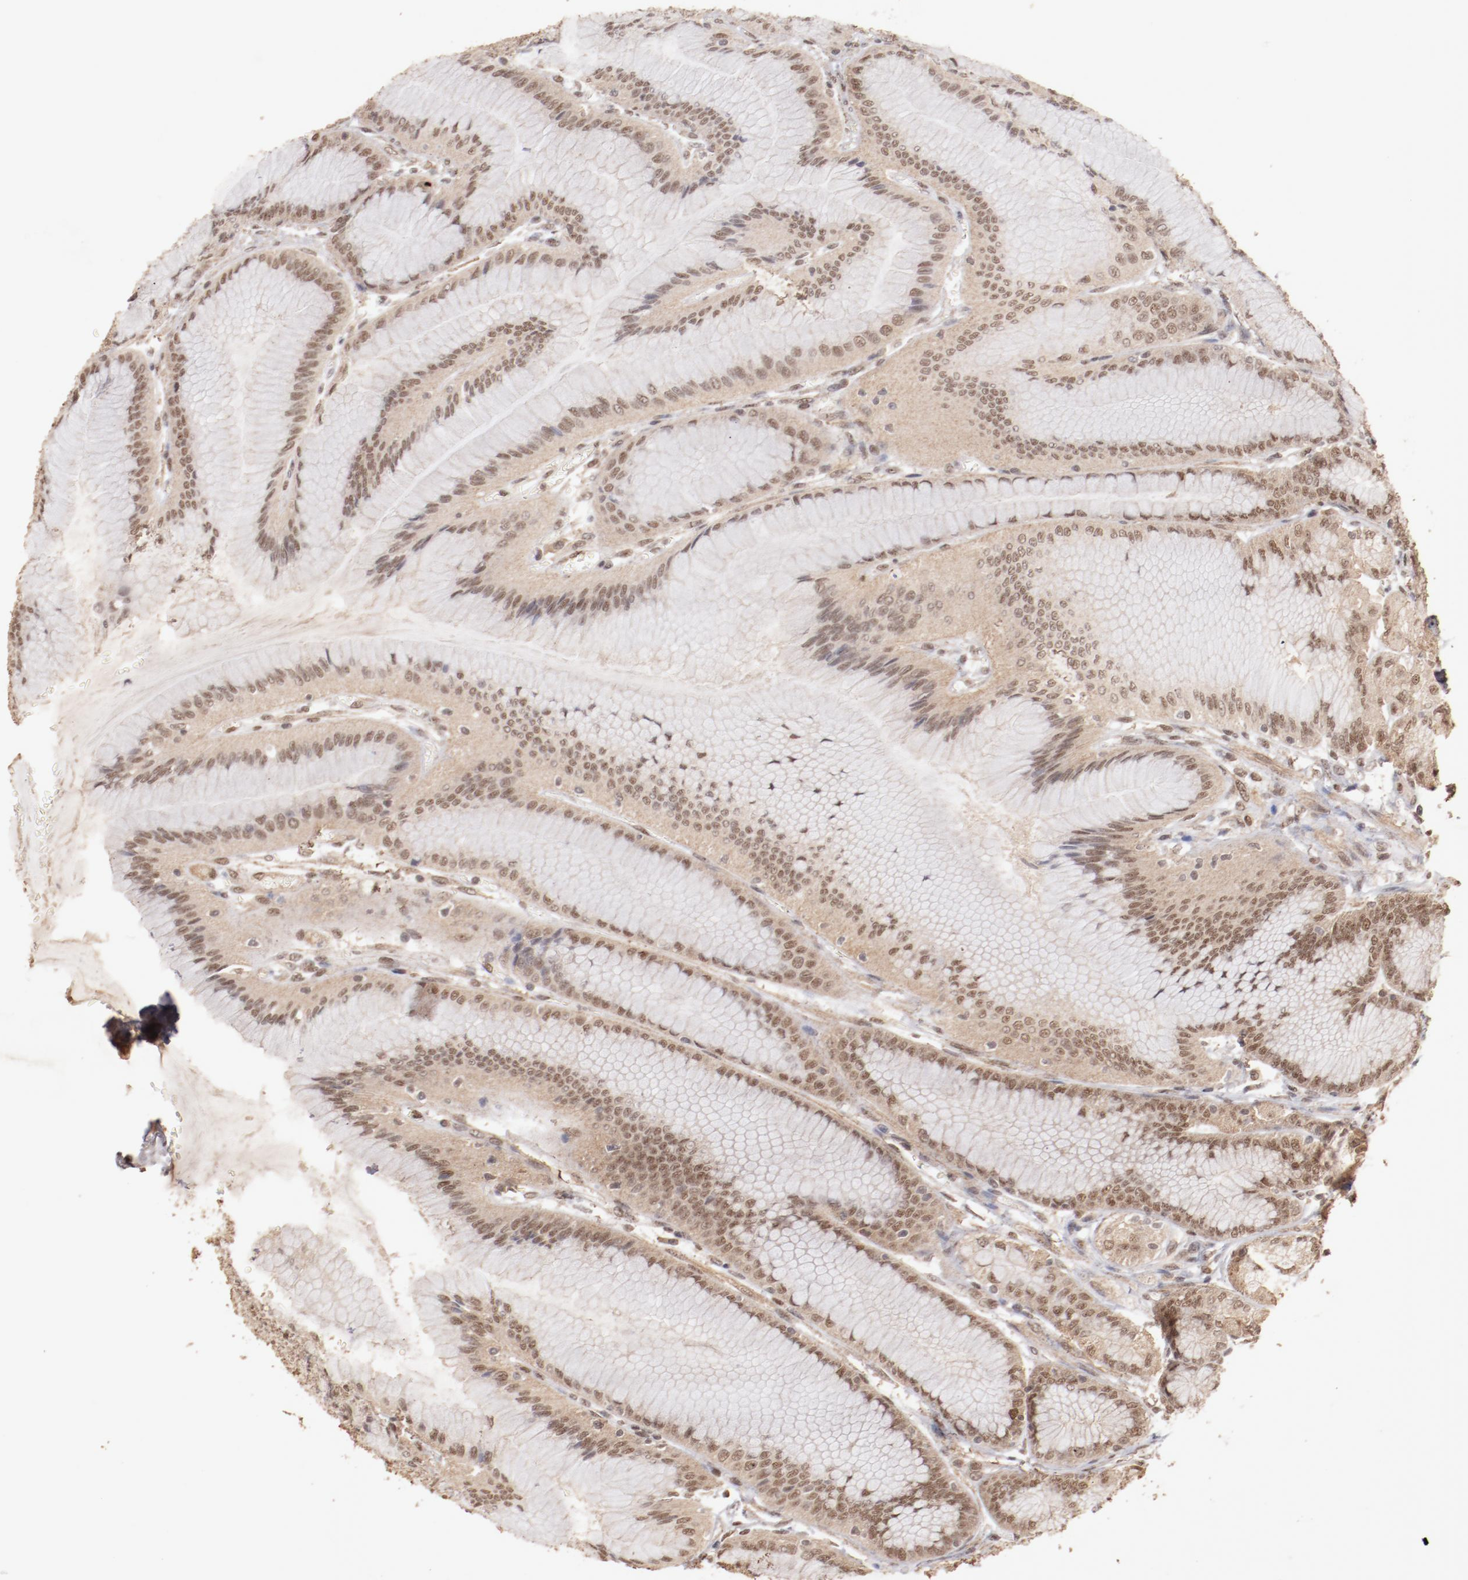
{"staining": {"intensity": "moderate", "quantity": ">75%", "location": "cytoplasmic/membranous,nuclear"}, "tissue": "stomach", "cell_type": "Glandular cells", "image_type": "normal", "snomed": [{"axis": "morphology", "description": "Normal tissue, NOS"}, {"axis": "morphology", "description": "Adenocarcinoma, NOS"}, {"axis": "topography", "description": "Stomach"}, {"axis": "topography", "description": "Stomach, lower"}], "caption": "About >75% of glandular cells in unremarkable human stomach show moderate cytoplasmic/membranous,nuclear protein staining as visualized by brown immunohistochemical staining.", "gene": "CLOCK", "patient": {"sex": "female", "age": 65}}